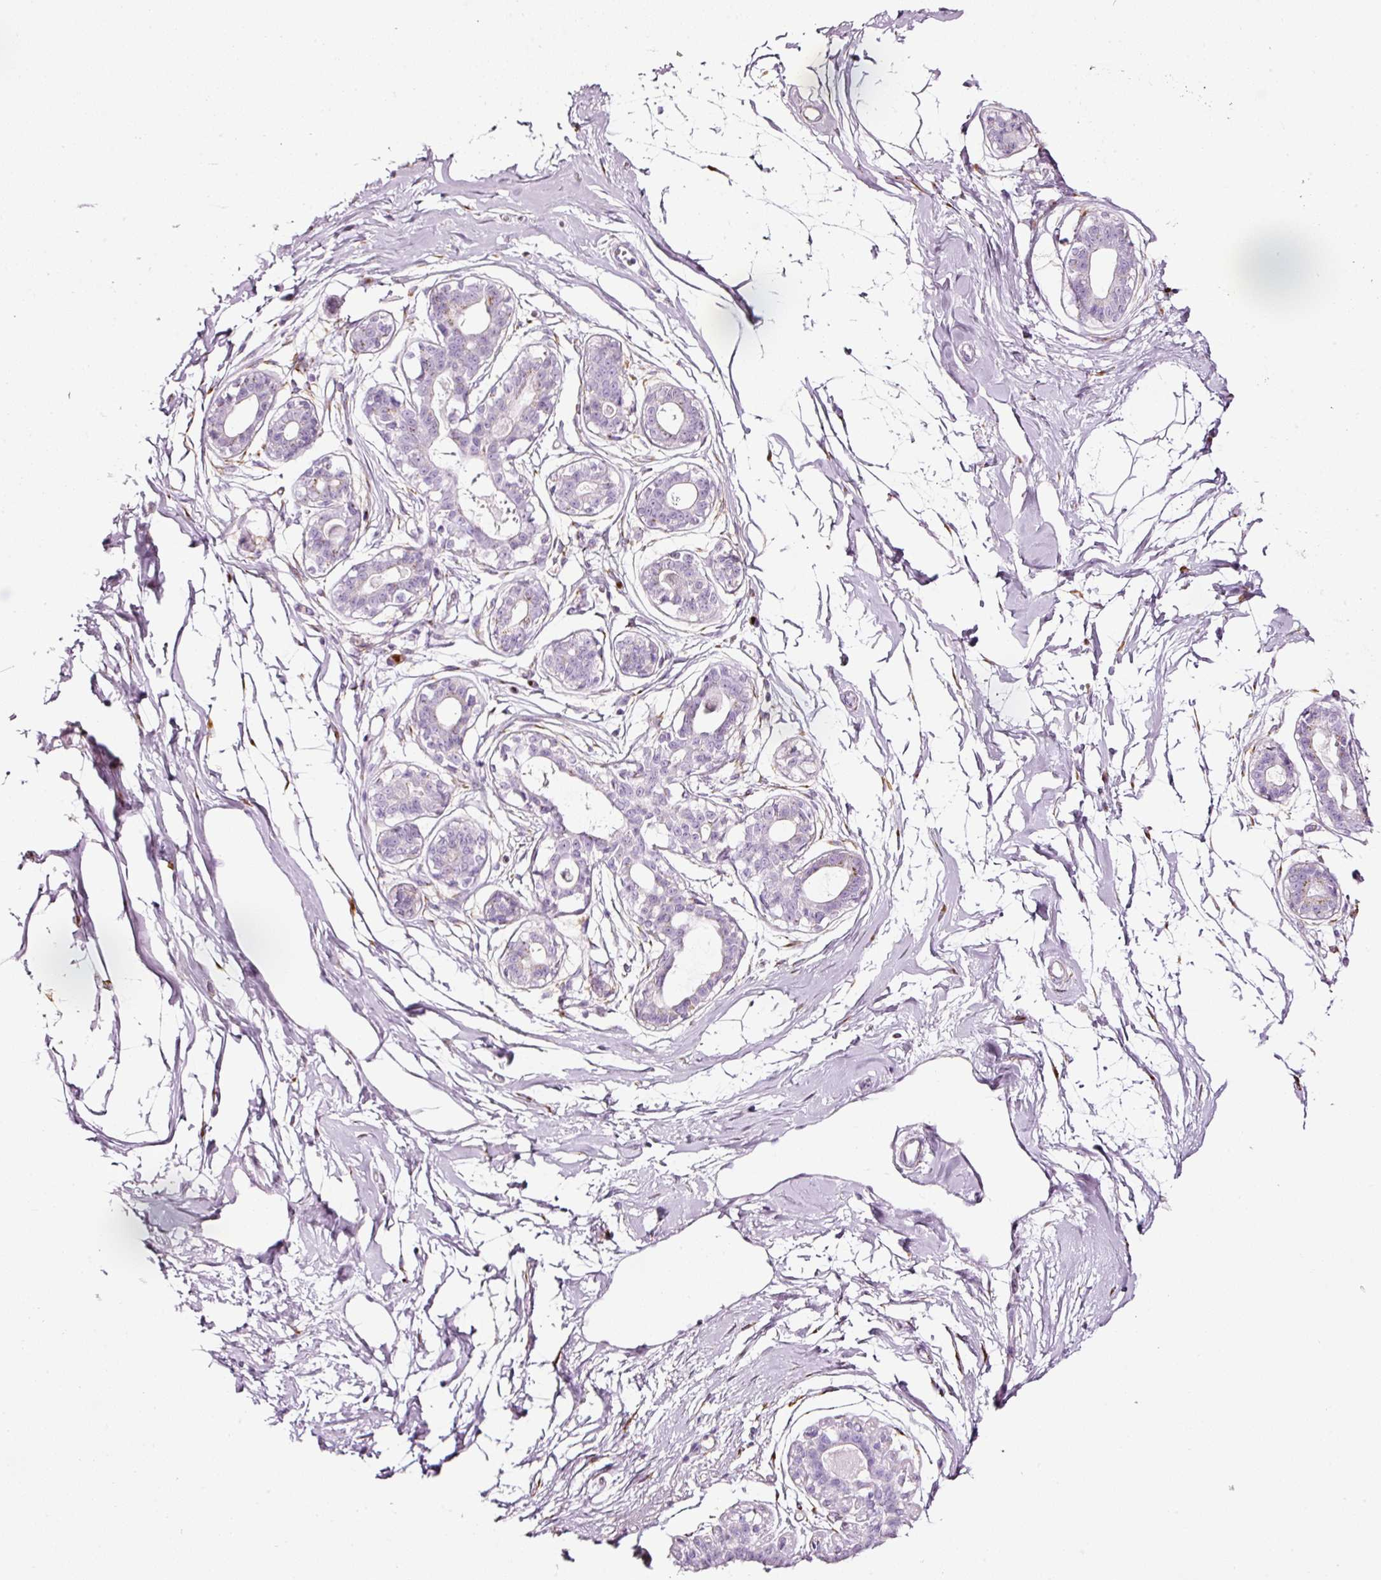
{"staining": {"intensity": "negative", "quantity": "none", "location": "none"}, "tissue": "breast", "cell_type": "Adipocytes", "image_type": "normal", "snomed": [{"axis": "morphology", "description": "Normal tissue, NOS"}, {"axis": "topography", "description": "Breast"}], "caption": "IHC micrograph of normal breast: human breast stained with DAB exhibits no significant protein expression in adipocytes.", "gene": "SDF4", "patient": {"sex": "female", "age": 45}}